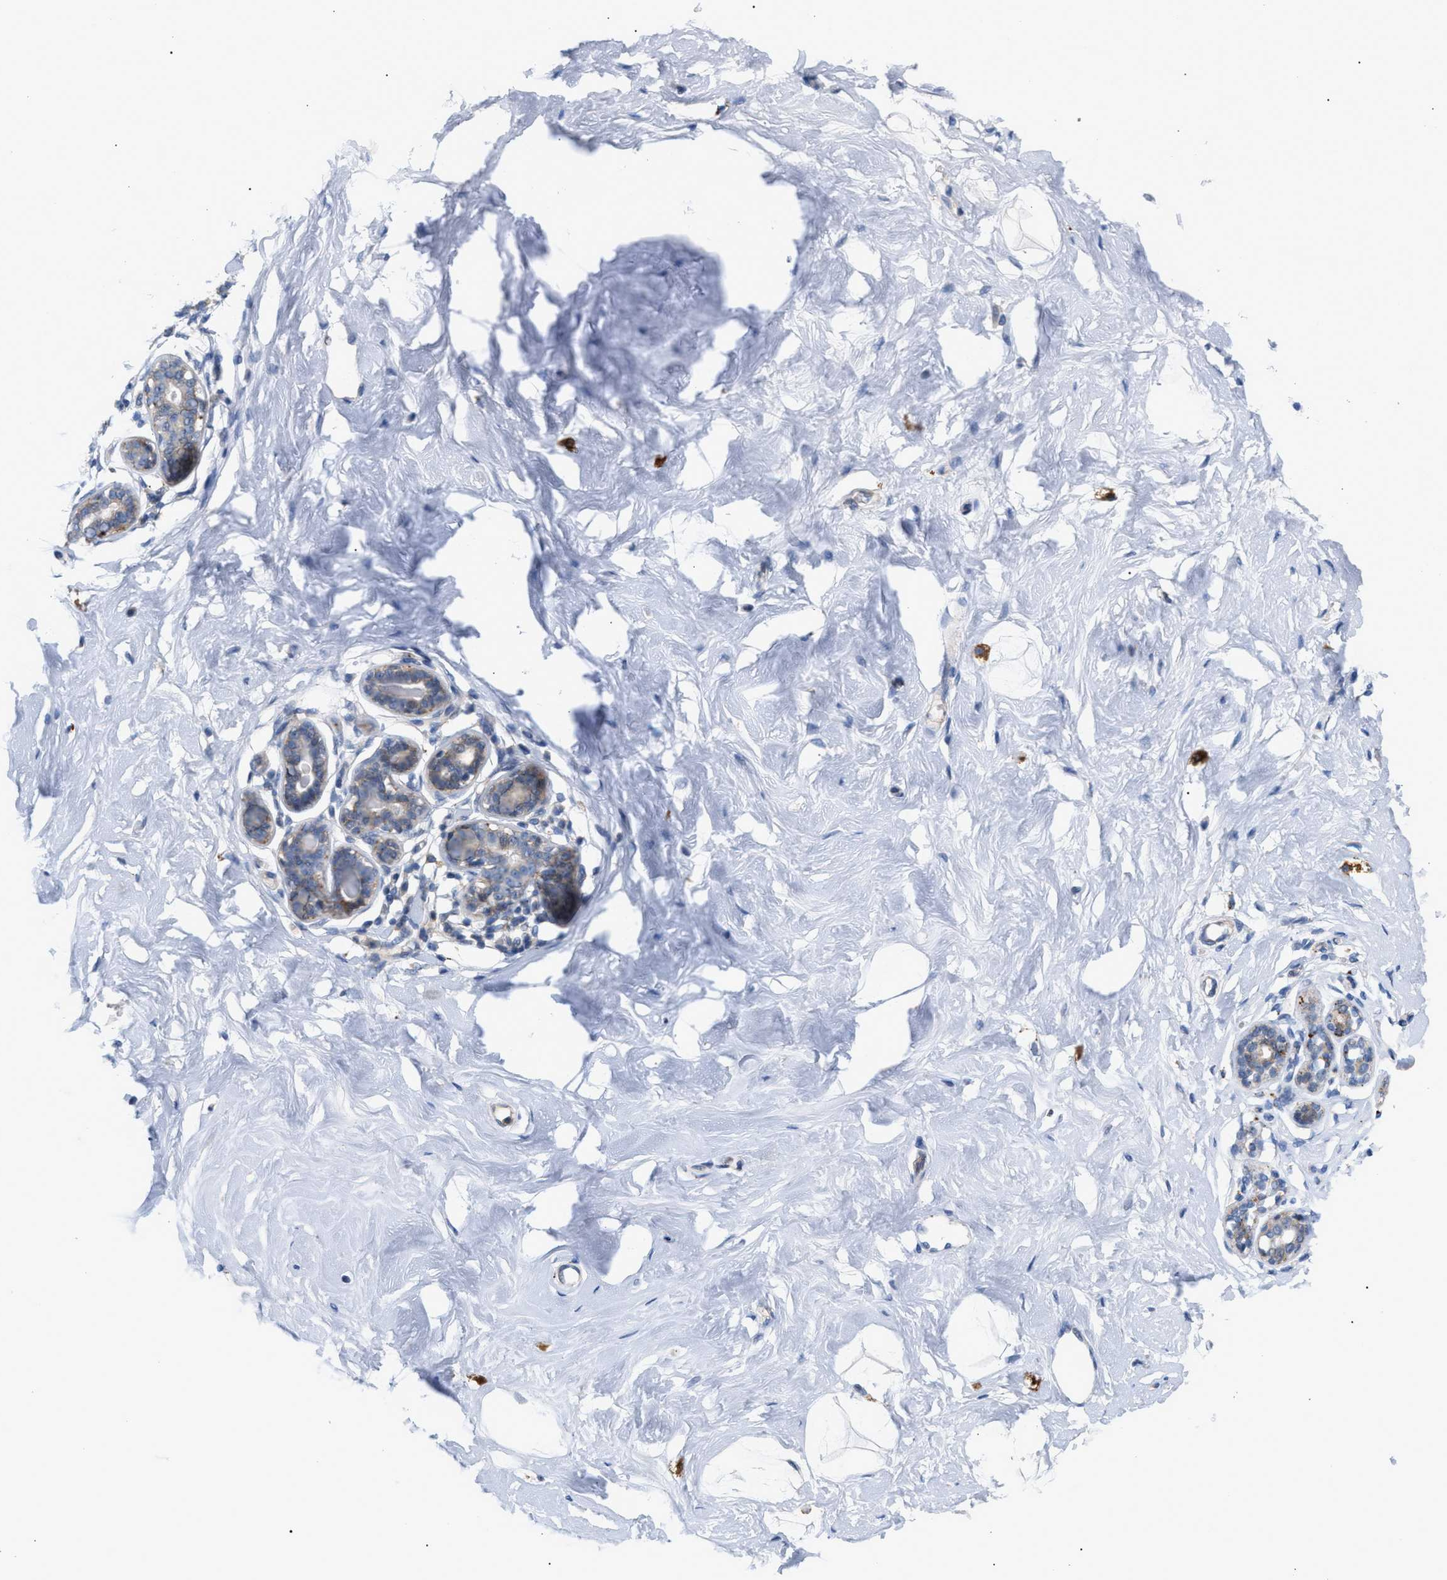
{"staining": {"intensity": "moderate", "quantity": "<25%", "location": "cytoplasmic/membranous"}, "tissue": "breast", "cell_type": "Adipocytes", "image_type": "normal", "snomed": [{"axis": "morphology", "description": "Normal tissue, NOS"}, {"axis": "topography", "description": "Breast"}], "caption": "Immunohistochemistry (DAB) staining of benign breast reveals moderate cytoplasmic/membranous protein positivity in about <25% of adipocytes. (DAB (3,3'-diaminobenzidine) = brown stain, brightfield microscopy at high magnification).", "gene": "MBTD1", "patient": {"sex": "female", "age": 23}}